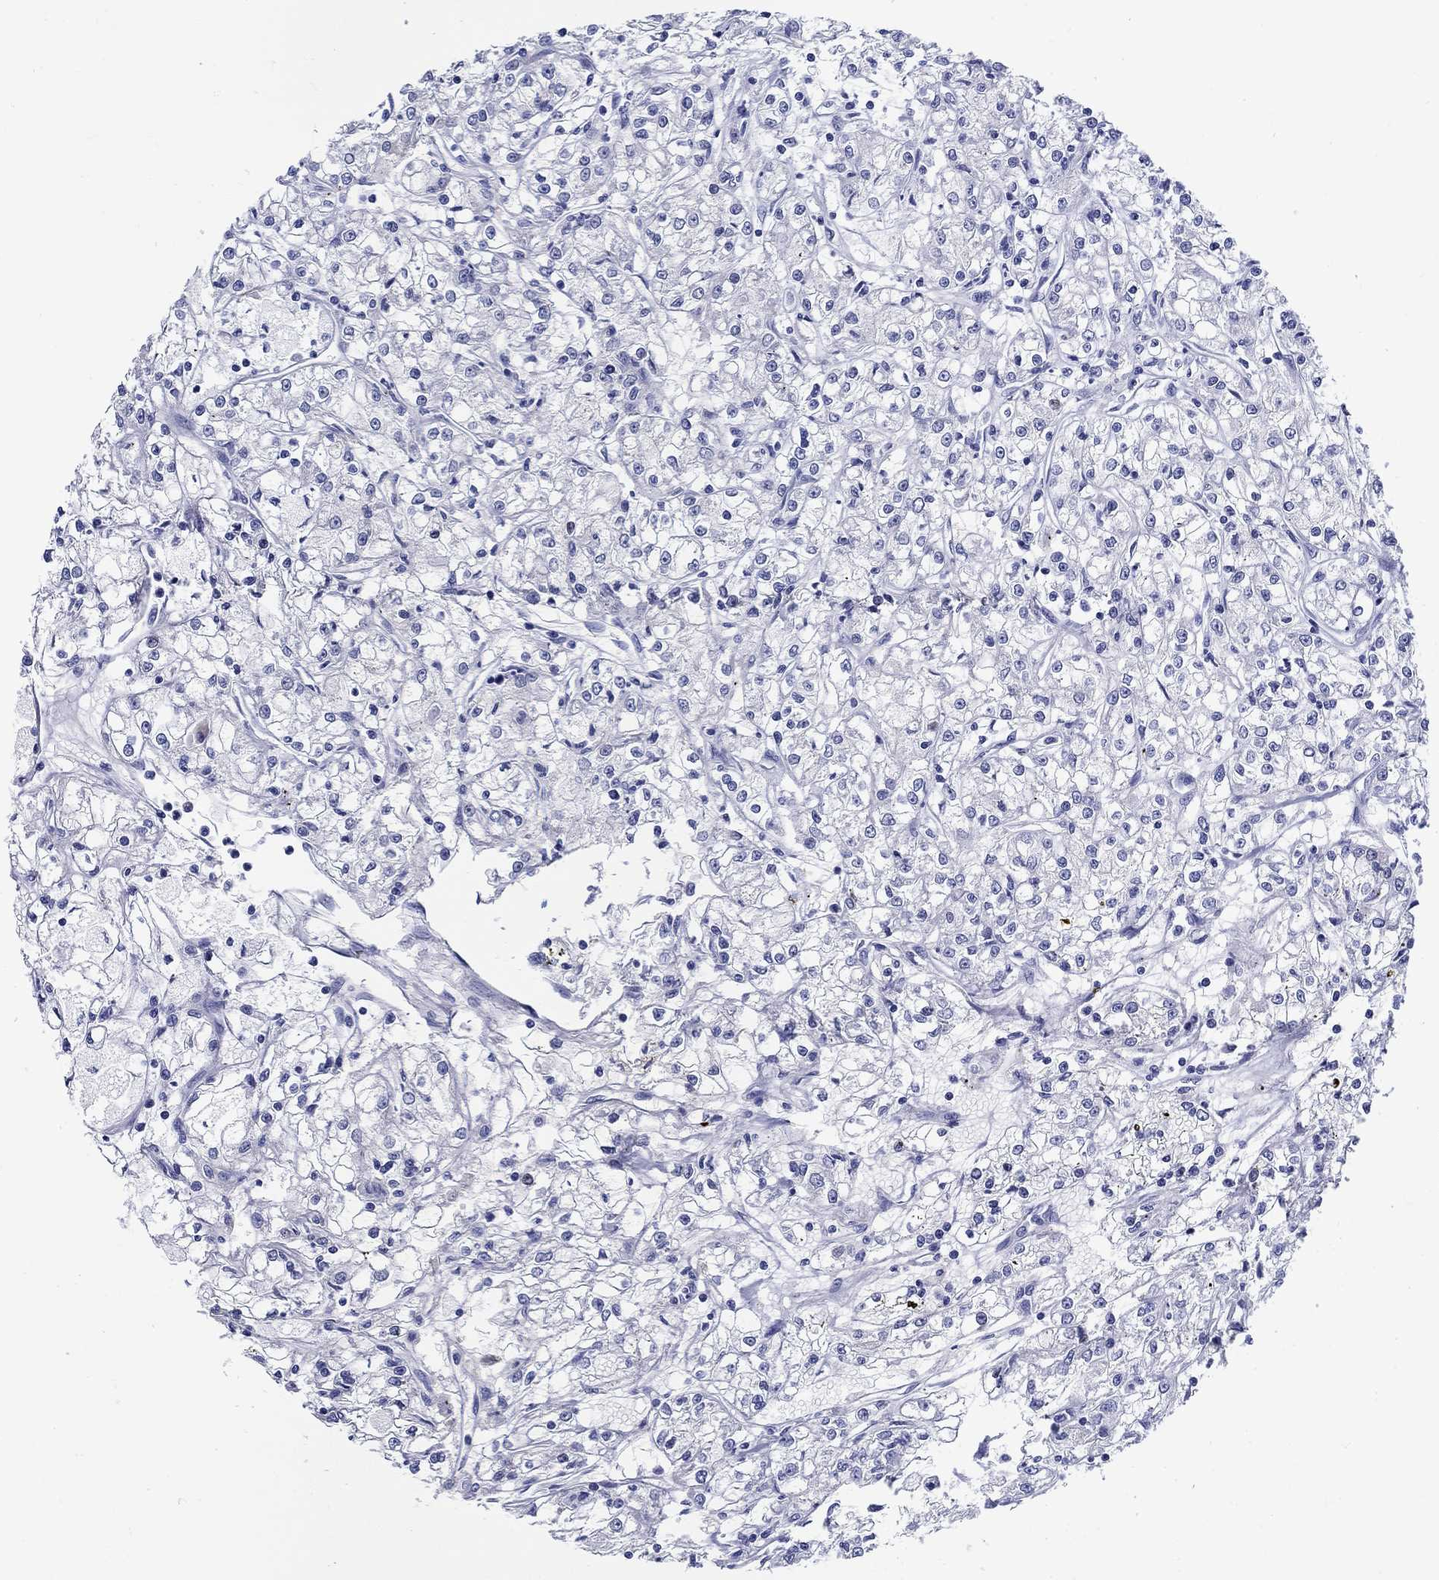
{"staining": {"intensity": "negative", "quantity": "none", "location": "none"}, "tissue": "renal cancer", "cell_type": "Tumor cells", "image_type": "cancer", "snomed": [{"axis": "morphology", "description": "Adenocarcinoma, NOS"}, {"axis": "topography", "description": "Kidney"}], "caption": "Immunohistochemistry (IHC) image of renal cancer (adenocarcinoma) stained for a protein (brown), which demonstrates no expression in tumor cells.", "gene": "CRYGS", "patient": {"sex": "female", "age": 59}}